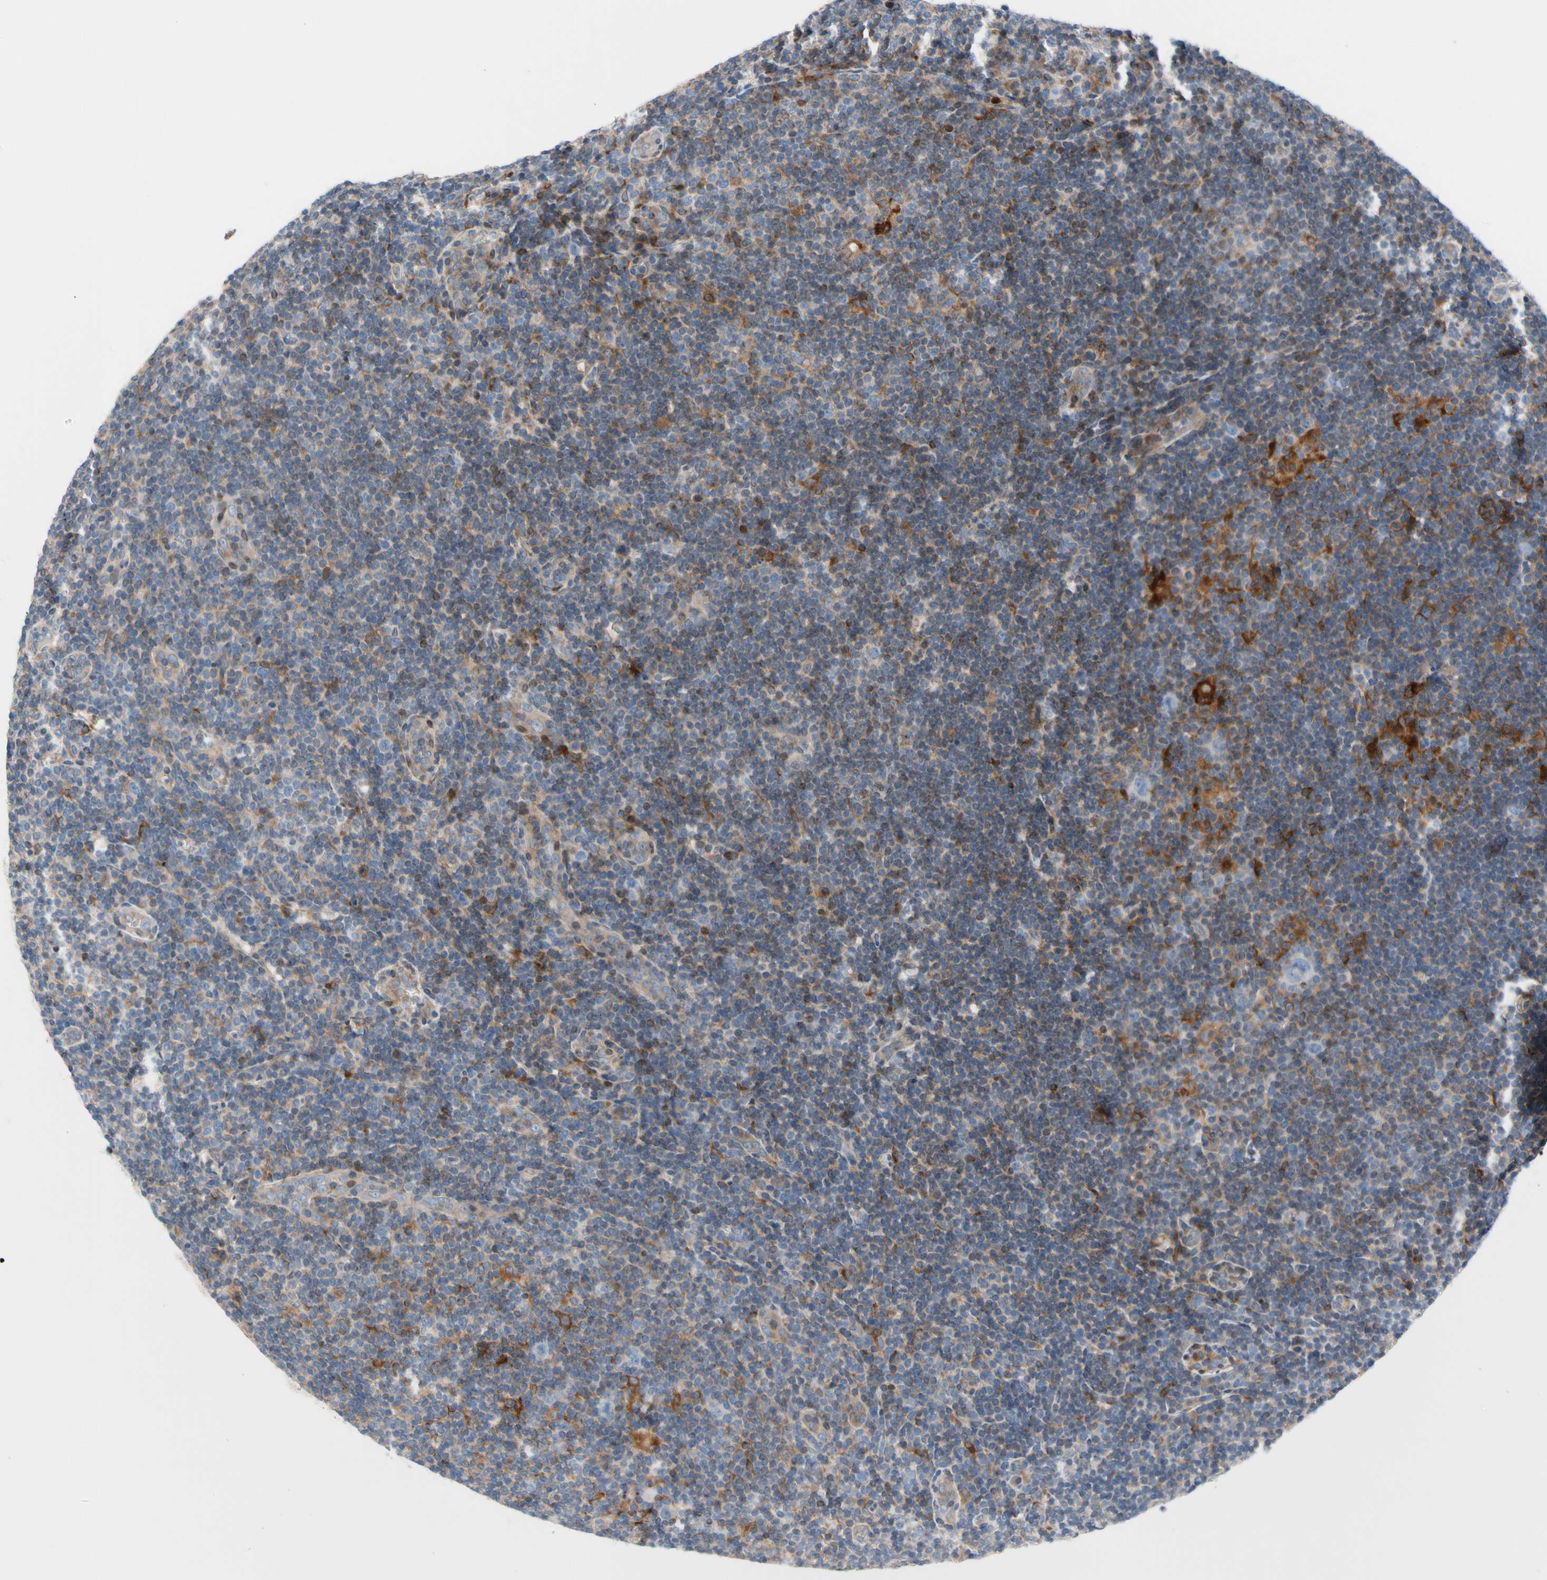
{"staining": {"intensity": "negative", "quantity": "none", "location": "none"}, "tissue": "lymphoma", "cell_type": "Tumor cells", "image_type": "cancer", "snomed": [{"axis": "morphology", "description": "Hodgkin's disease, NOS"}, {"axis": "topography", "description": "Lymph node"}], "caption": "Tumor cells show no significant protein expression in lymphoma.", "gene": "MAP3K3", "patient": {"sex": "female", "age": 57}}